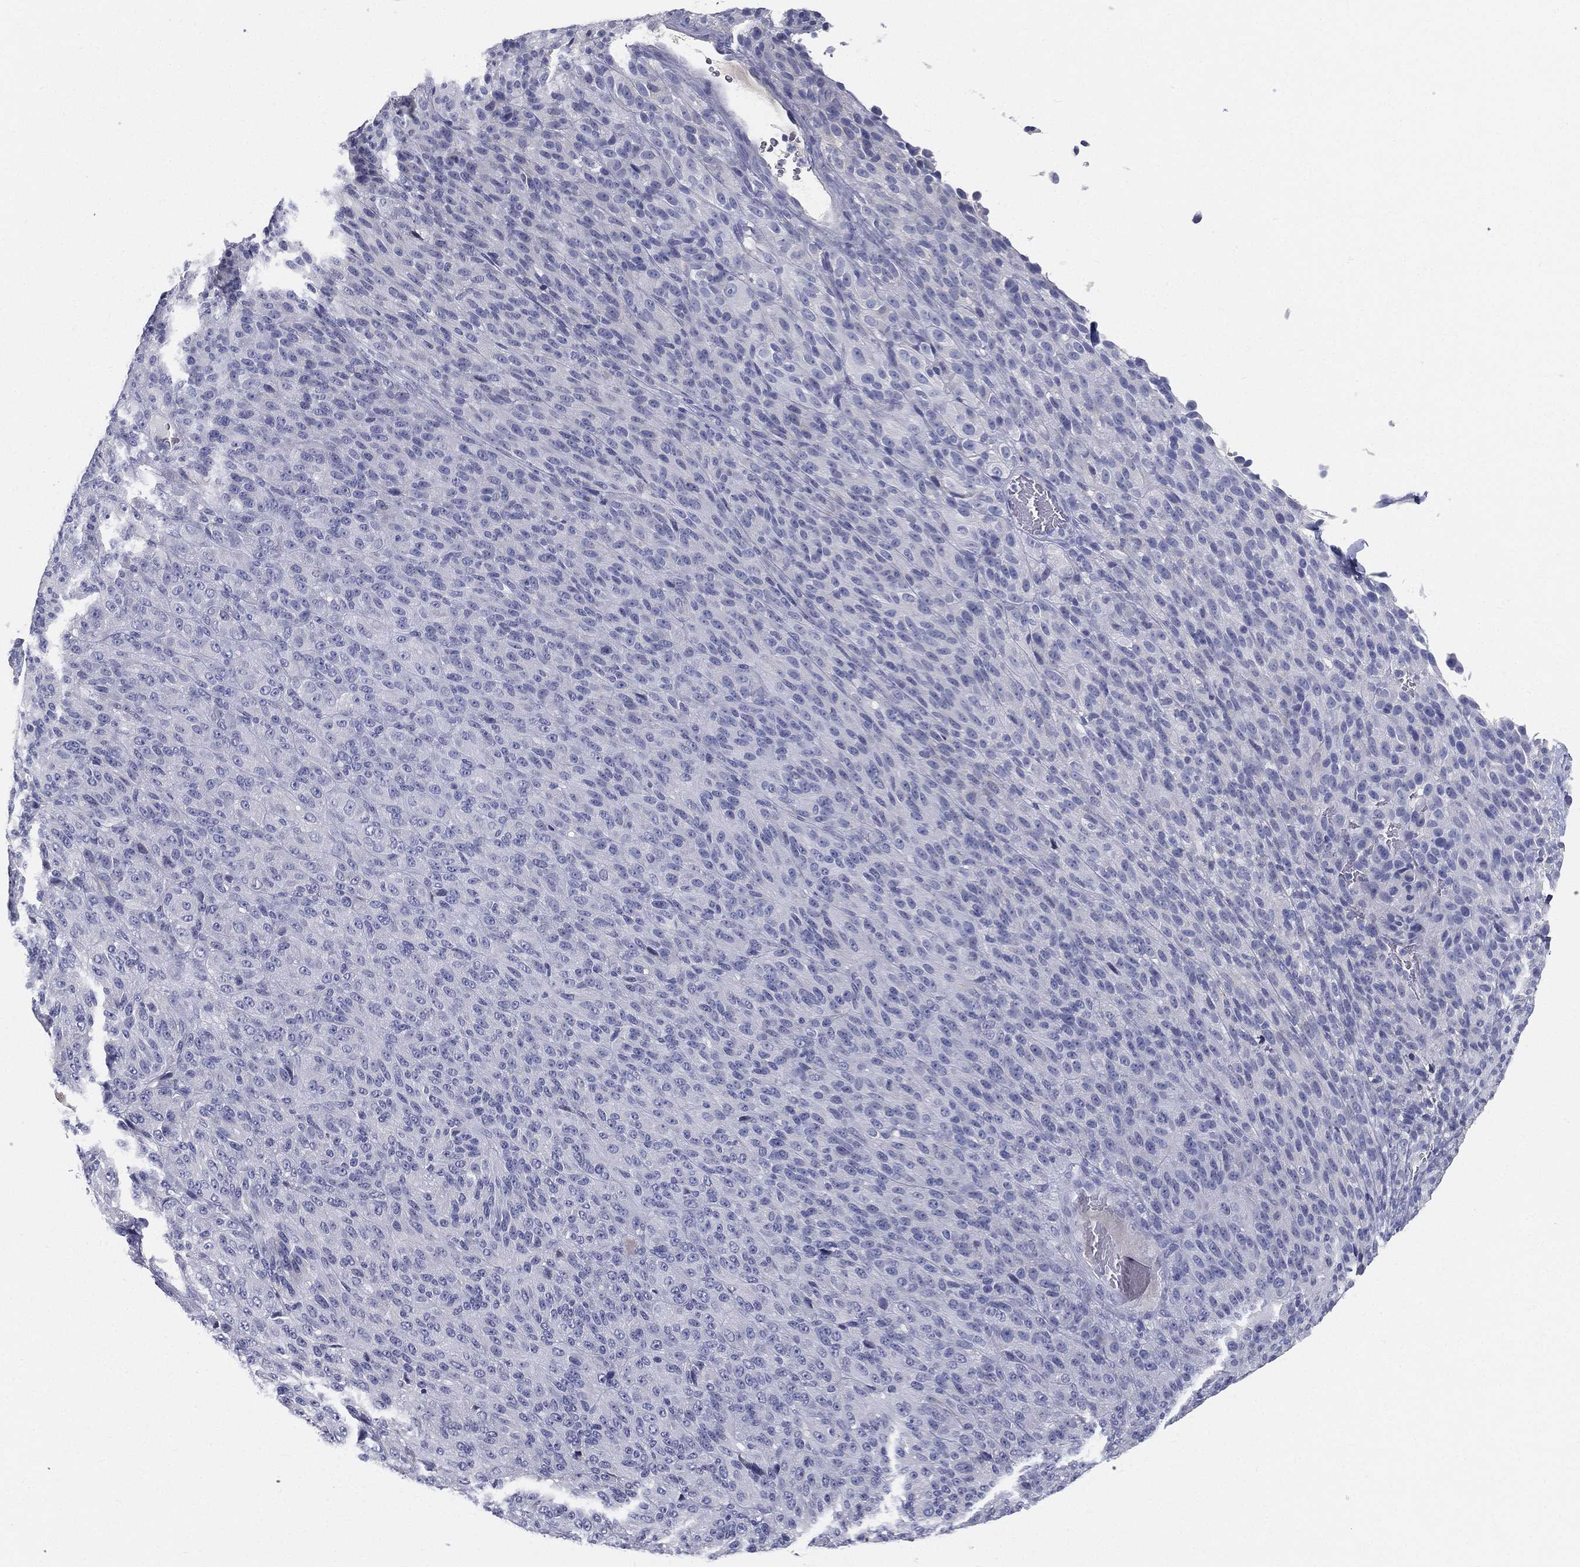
{"staining": {"intensity": "negative", "quantity": "none", "location": "none"}, "tissue": "melanoma", "cell_type": "Tumor cells", "image_type": "cancer", "snomed": [{"axis": "morphology", "description": "Malignant melanoma, Metastatic site"}, {"axis": "topography", "description": "Brain"}], "caption": "DAB (3,3'-diaminobenzidine) immunohistochemical staining of malignant melanoma (metastatic site) demonstrates no significant positivity in tumor cells.", "gene": "STS", "patient": {"sex": "female", "age": 56}}